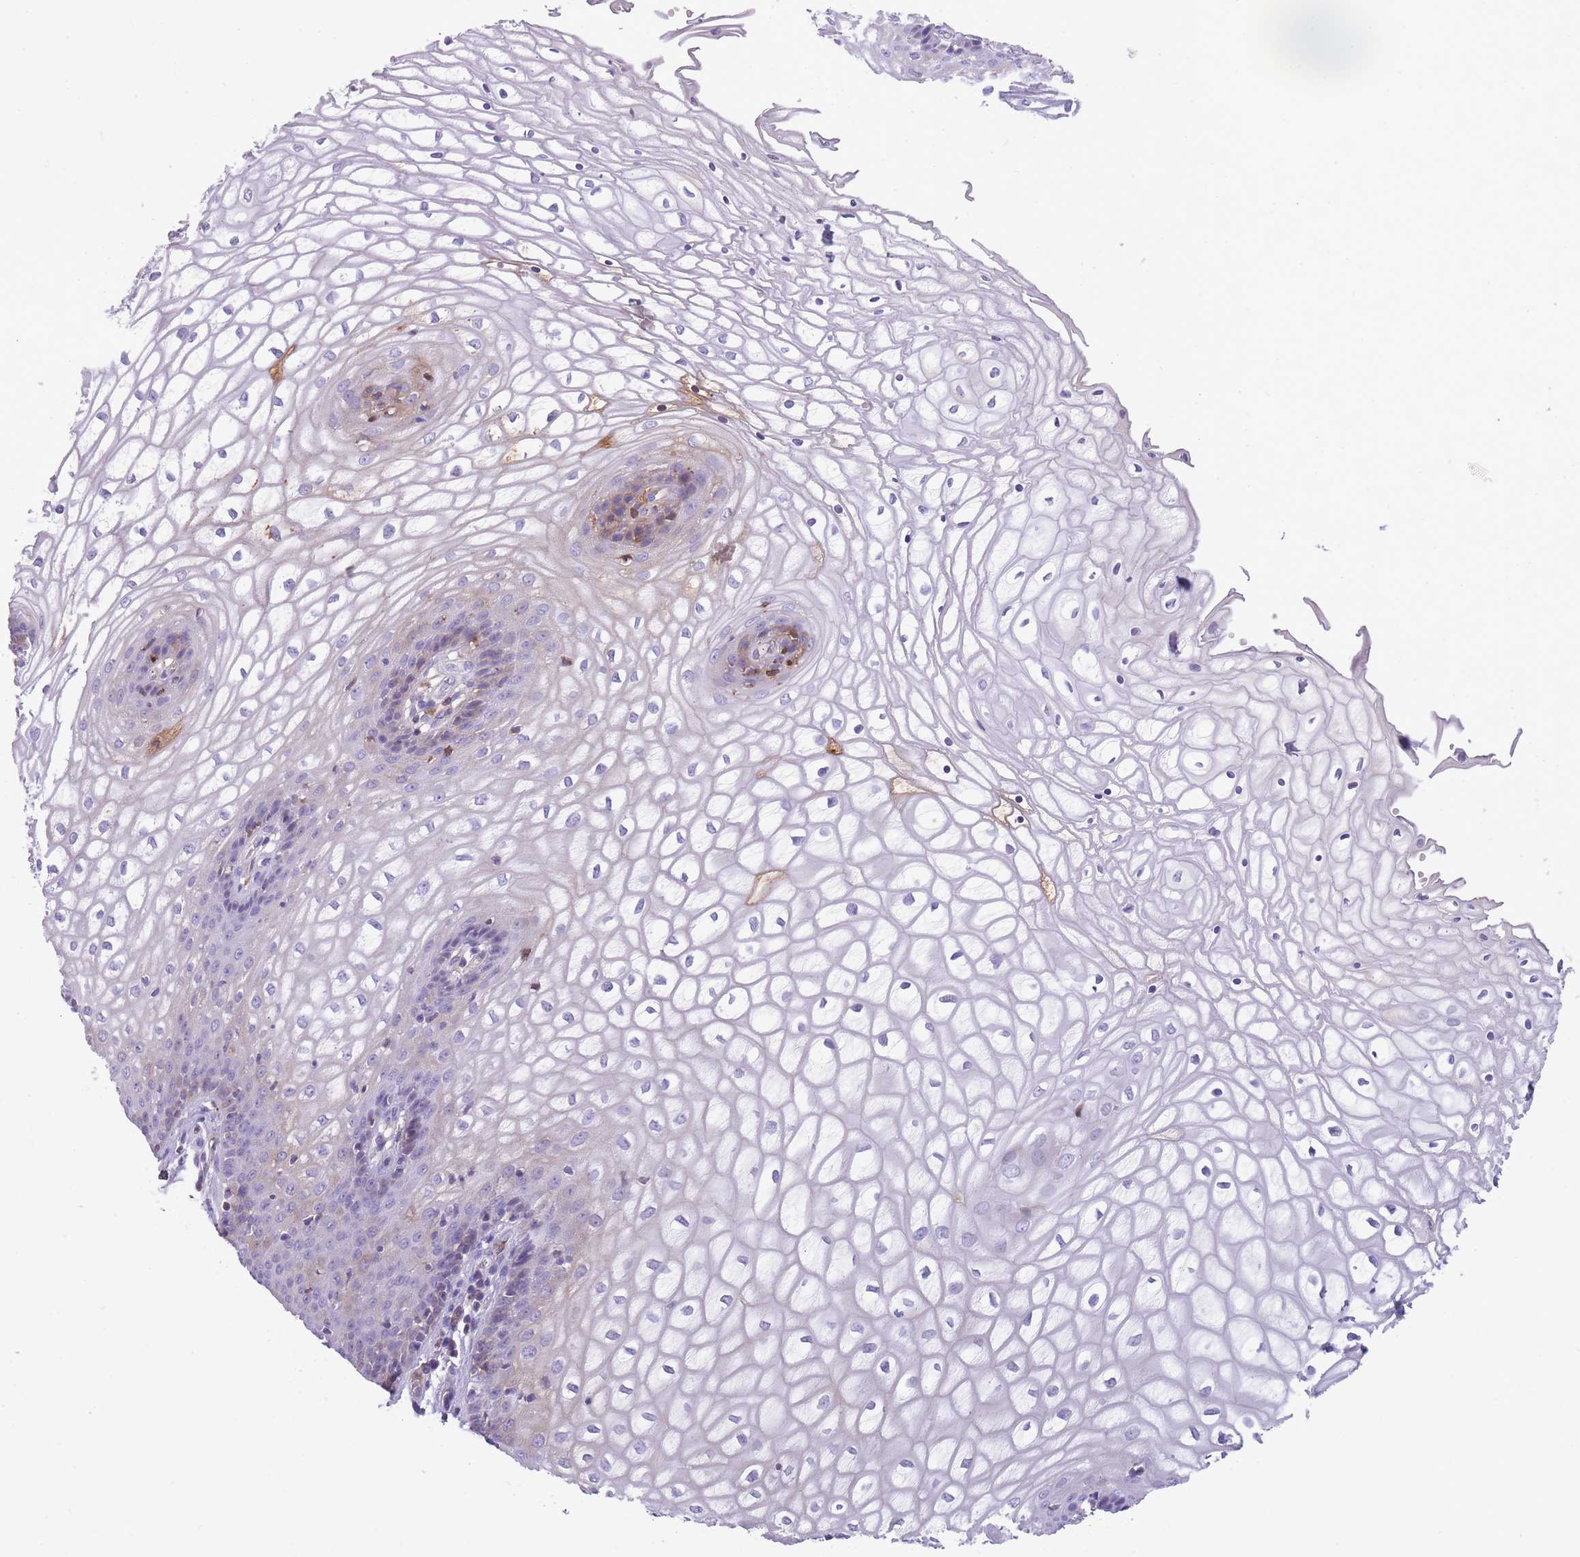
{"staining": {"intensity": "weak", "quantity": "<25%", "location": "cytoplasmic/membranous"}, "tissue": "vagina", "cell_type": "Squamous epithelial cells", "image_type": "normal", "snomed": [{"axis": "morphology", "description": "Normal tissue, NOS"}, {"axis": "topography", "description": "Vagina"}], "caption": "DAB (3,3'-diaminobenzidine) immunohistochemical staining of benign vagina reveals no significant staining in squamous epithelial cells. (Brightfield microscopy of DAB (3,3'-diaminobenzidine) immunohistochemistry (IHC) at high magnification).", "gene": "GNAT1", "patient": {"sex": "female", "age": 34}}